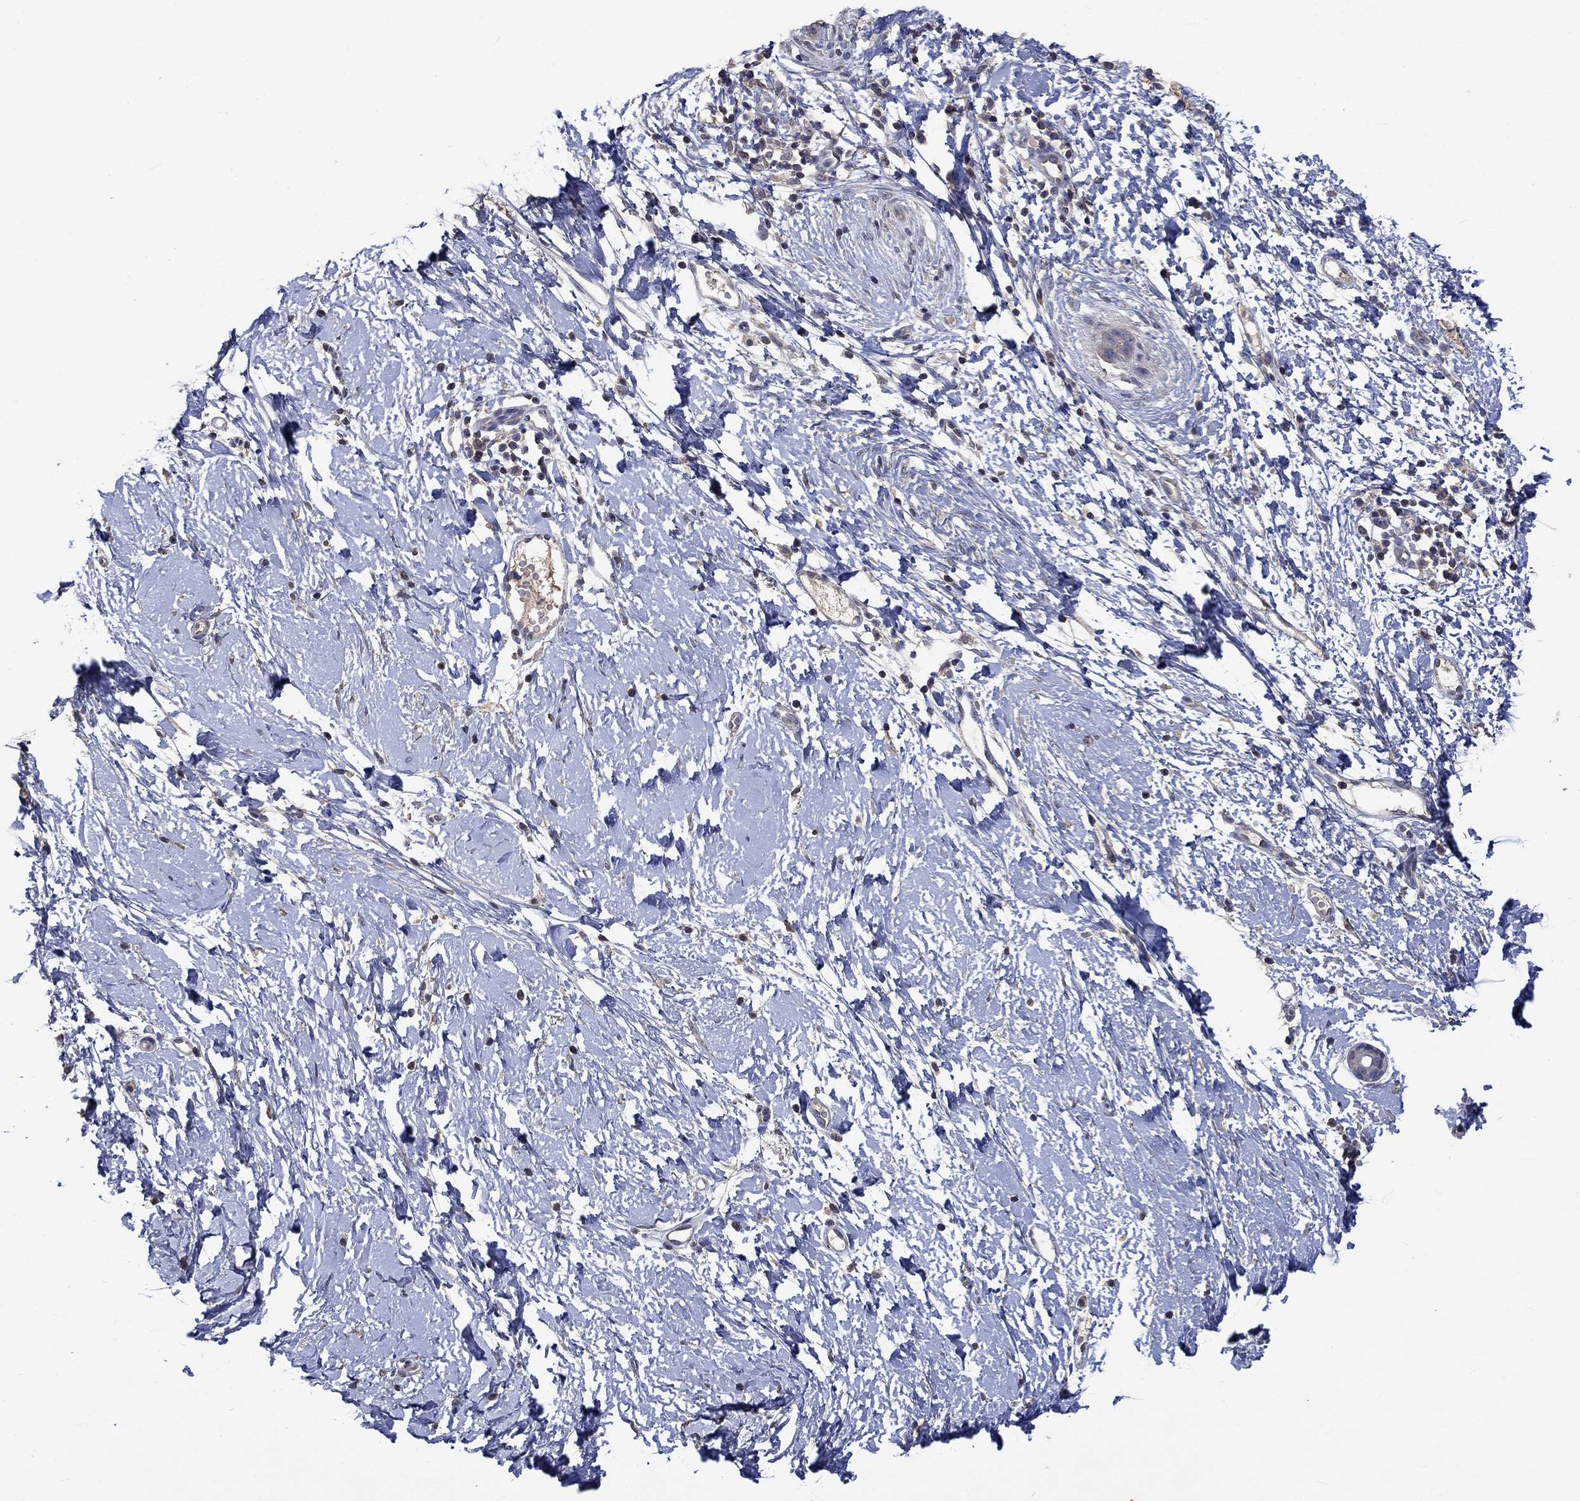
{"staining": {"intensity": "weak", "quantity": "<25%", "location": "cytoplasmic/membranous"}, "tissue": "skin cancer", "cell_type": "Tumor cells", "image_type": "cancer", "snomed": [{"axis": "morphology", "description": "Normal tissue, NOS"}, {"axis": "morphology", "description": "Basal cell carcinoma"}, {"axis": "topography", "description": "Skin"}], "caption": "A micrograph of basal cell carcinoma (skin) stained for a protein displays no brown staining in tumor cells.", "gene": "PTPN20", "patient": {"sex": "male", "age": 84}}